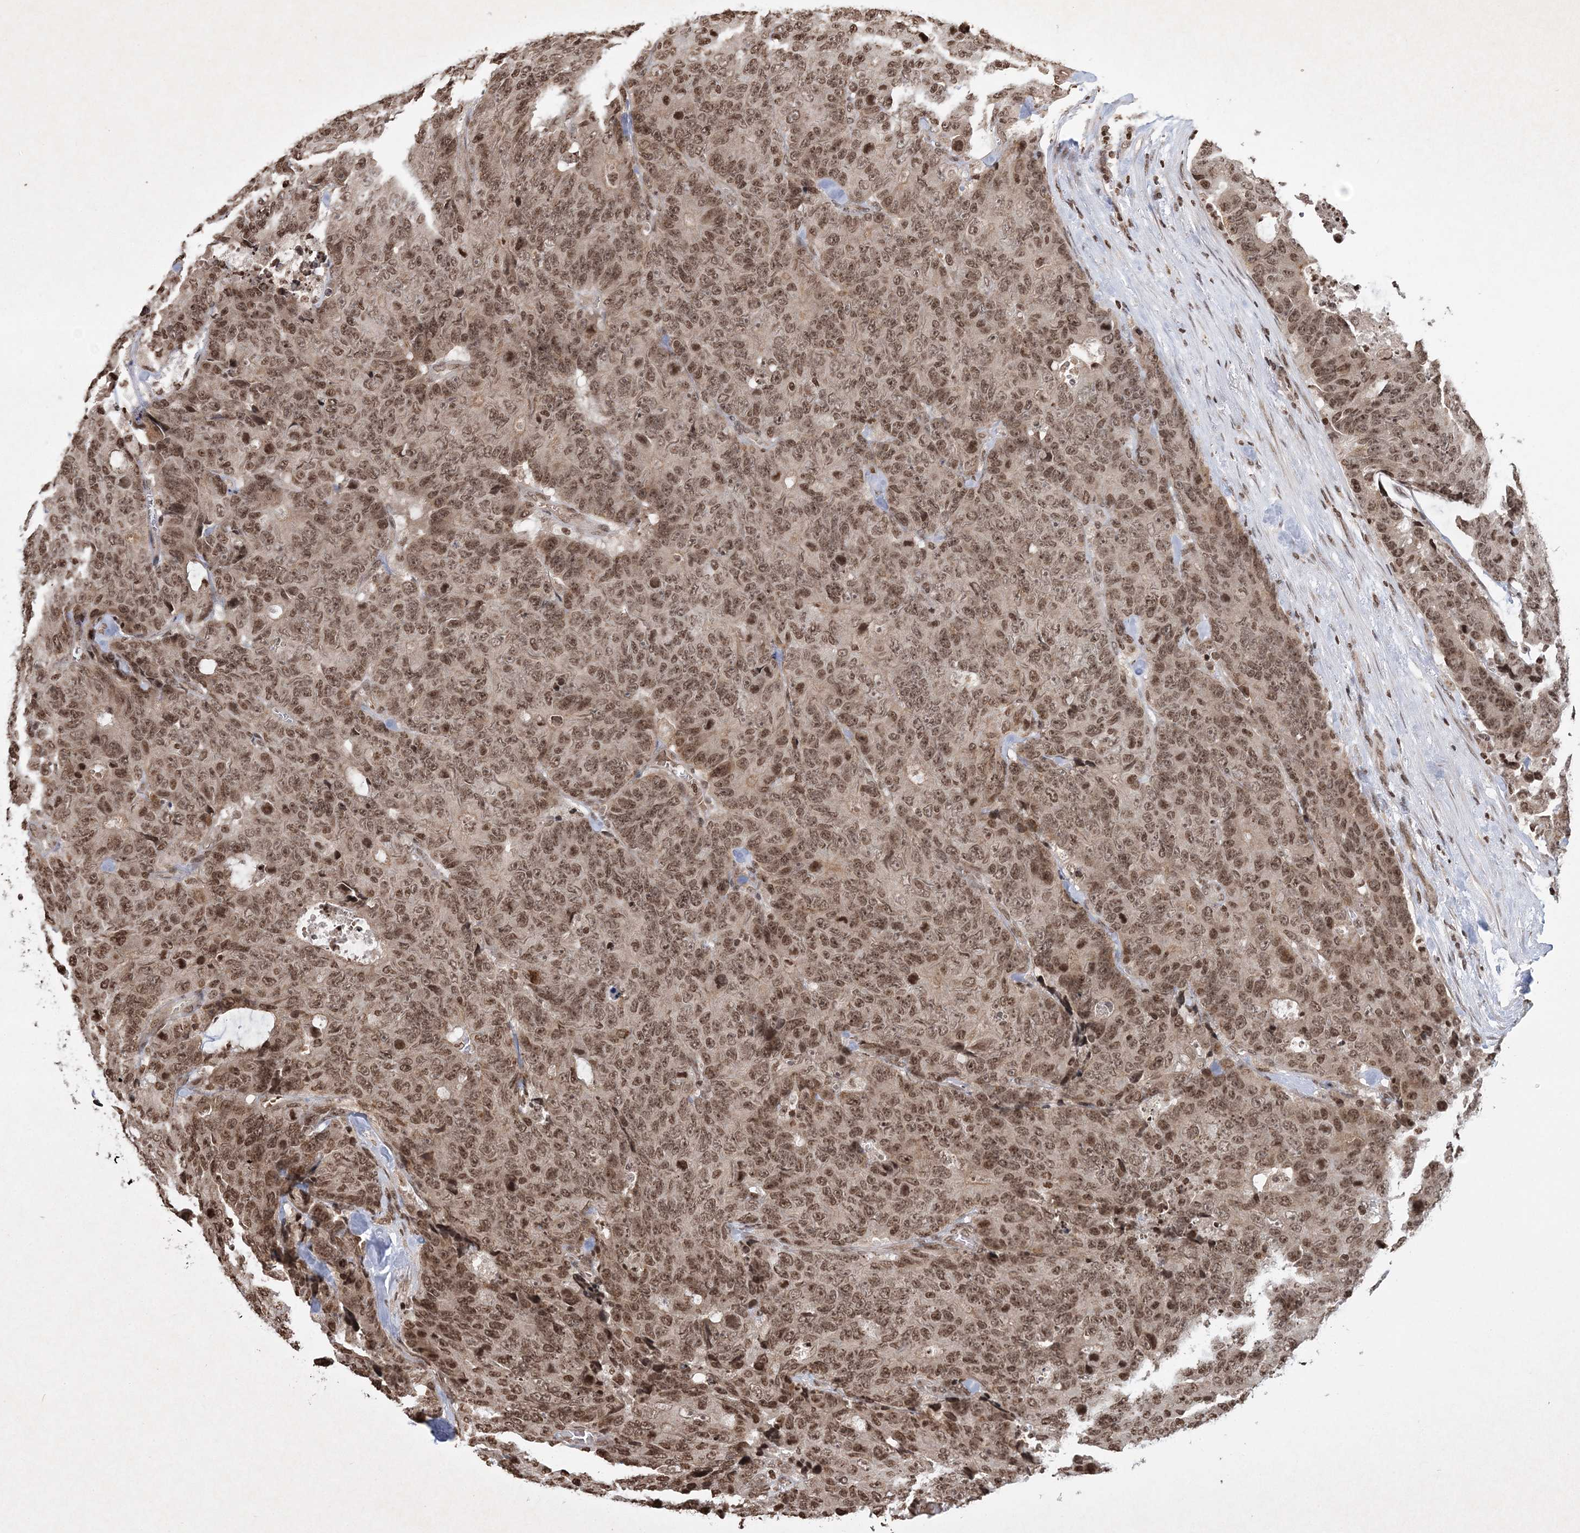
{"staining": {"intensity": "moderate", "quantity": ">75%", "location": "cytoplasmic/membranous,nuclear"}, "tissue": "colorectal cancer", "cell_type": "Tumor cells", "image_type": "cancer", "snomed": [{"axis": "morphology", "description": "Adenocarcinoma, NOS"}, {"axis": "topography", "description": "Colon"}], "caption": "Colorectal cancer (adenocarcinoma) stained with immunohistochemistry exhibits moderate cytoplasmic/membranous and nuclear expression in about >75% of tumor cells.", "gene": "NEDD9", "patient": {"sex": "female", "age": 86}}